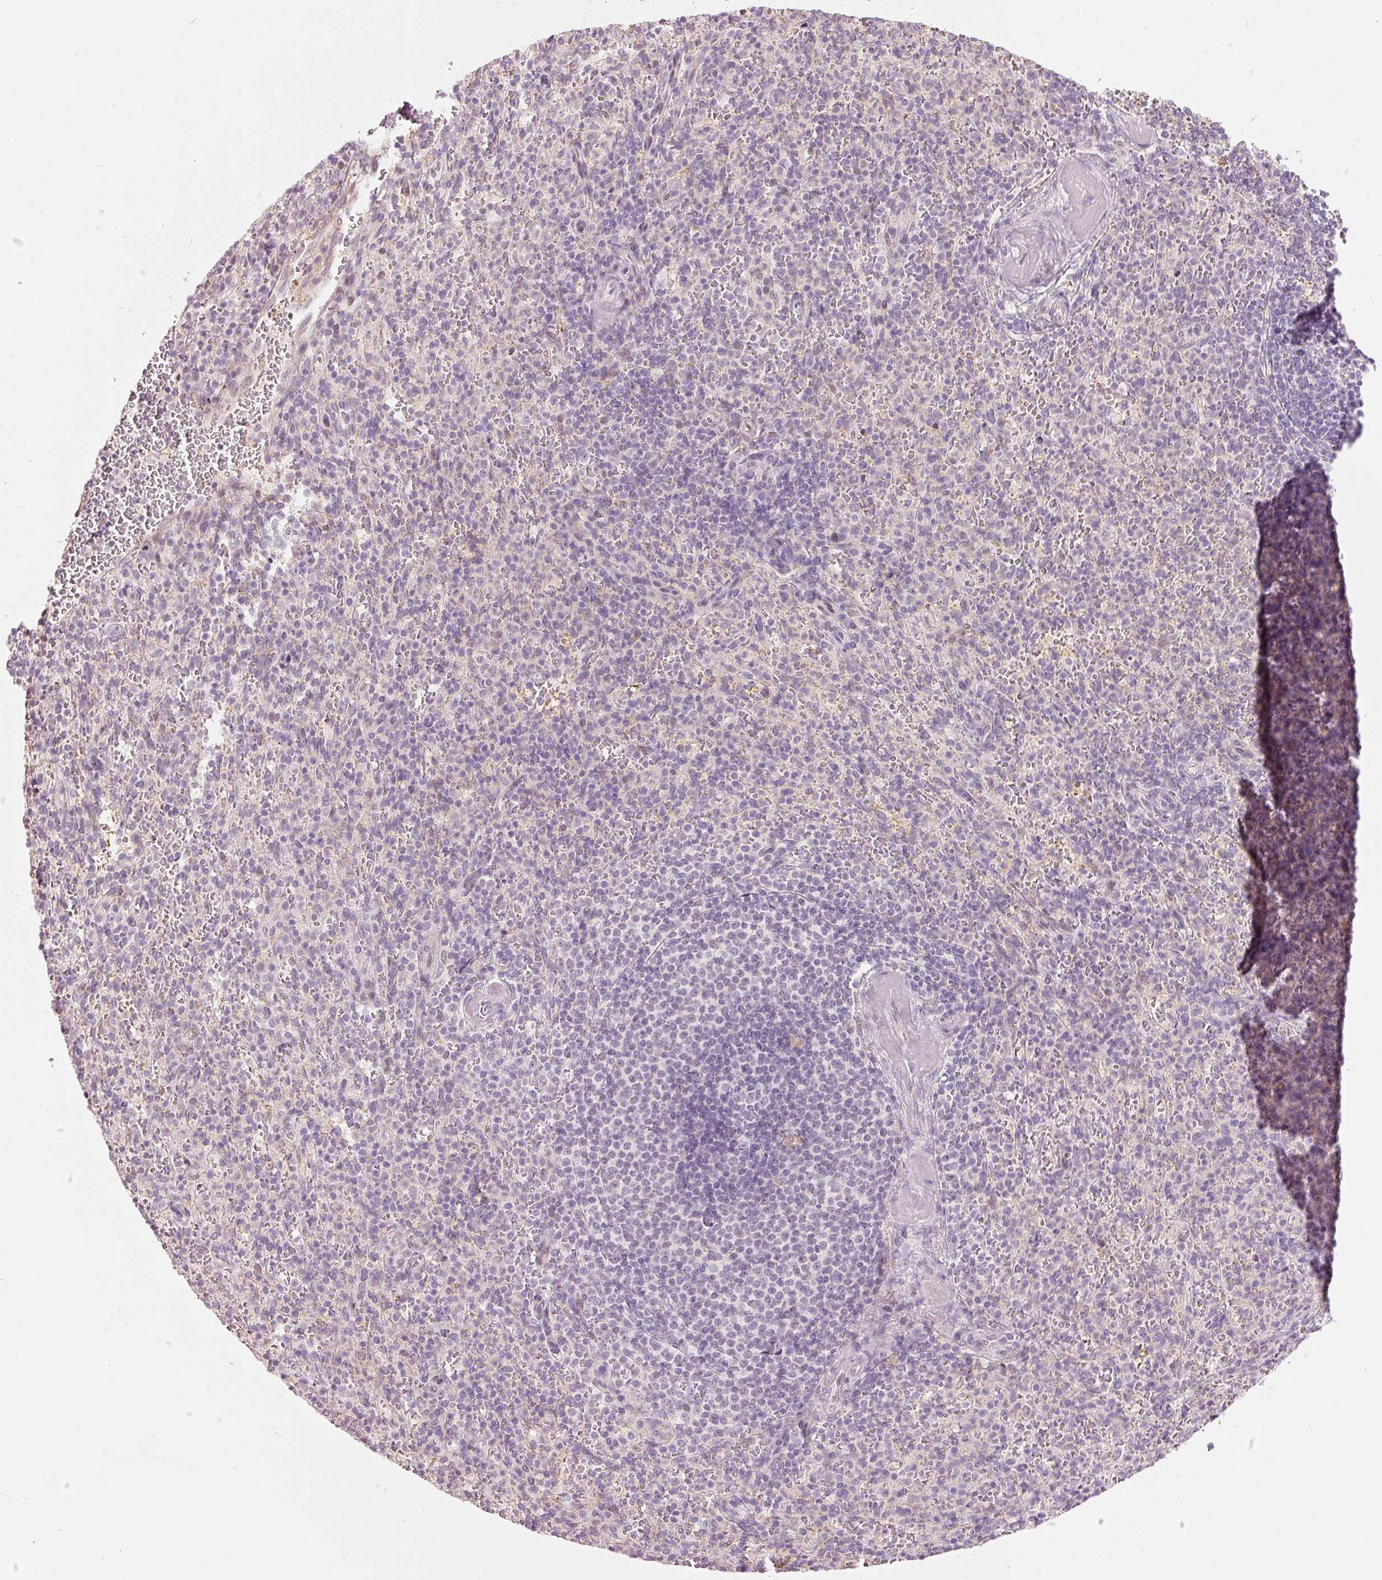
{"staining": {"intensity": "negative", "quantity": "none", "location": "none"}, "tissue": "spleen", "cell_type": "Cells in red pulp", "image_type": "normal", "snomed": [{"axis": "morphology", "description": "Normal tissue, NOS"}, {"axis": "topography", "description": "Spleen"}], "caption": "Histopathology image shows no significant protein staining in cells in red pulp of unremarkable spleen. The staining was performed using DAB (3,3'-diaminobenzidine) to visualize the protein expression in brown, while the nuclei were stained in blue with hematoxylin (Magnification: 20x).", "gene": "RNF39", "patient": {"sex": "female", "age": 74}}